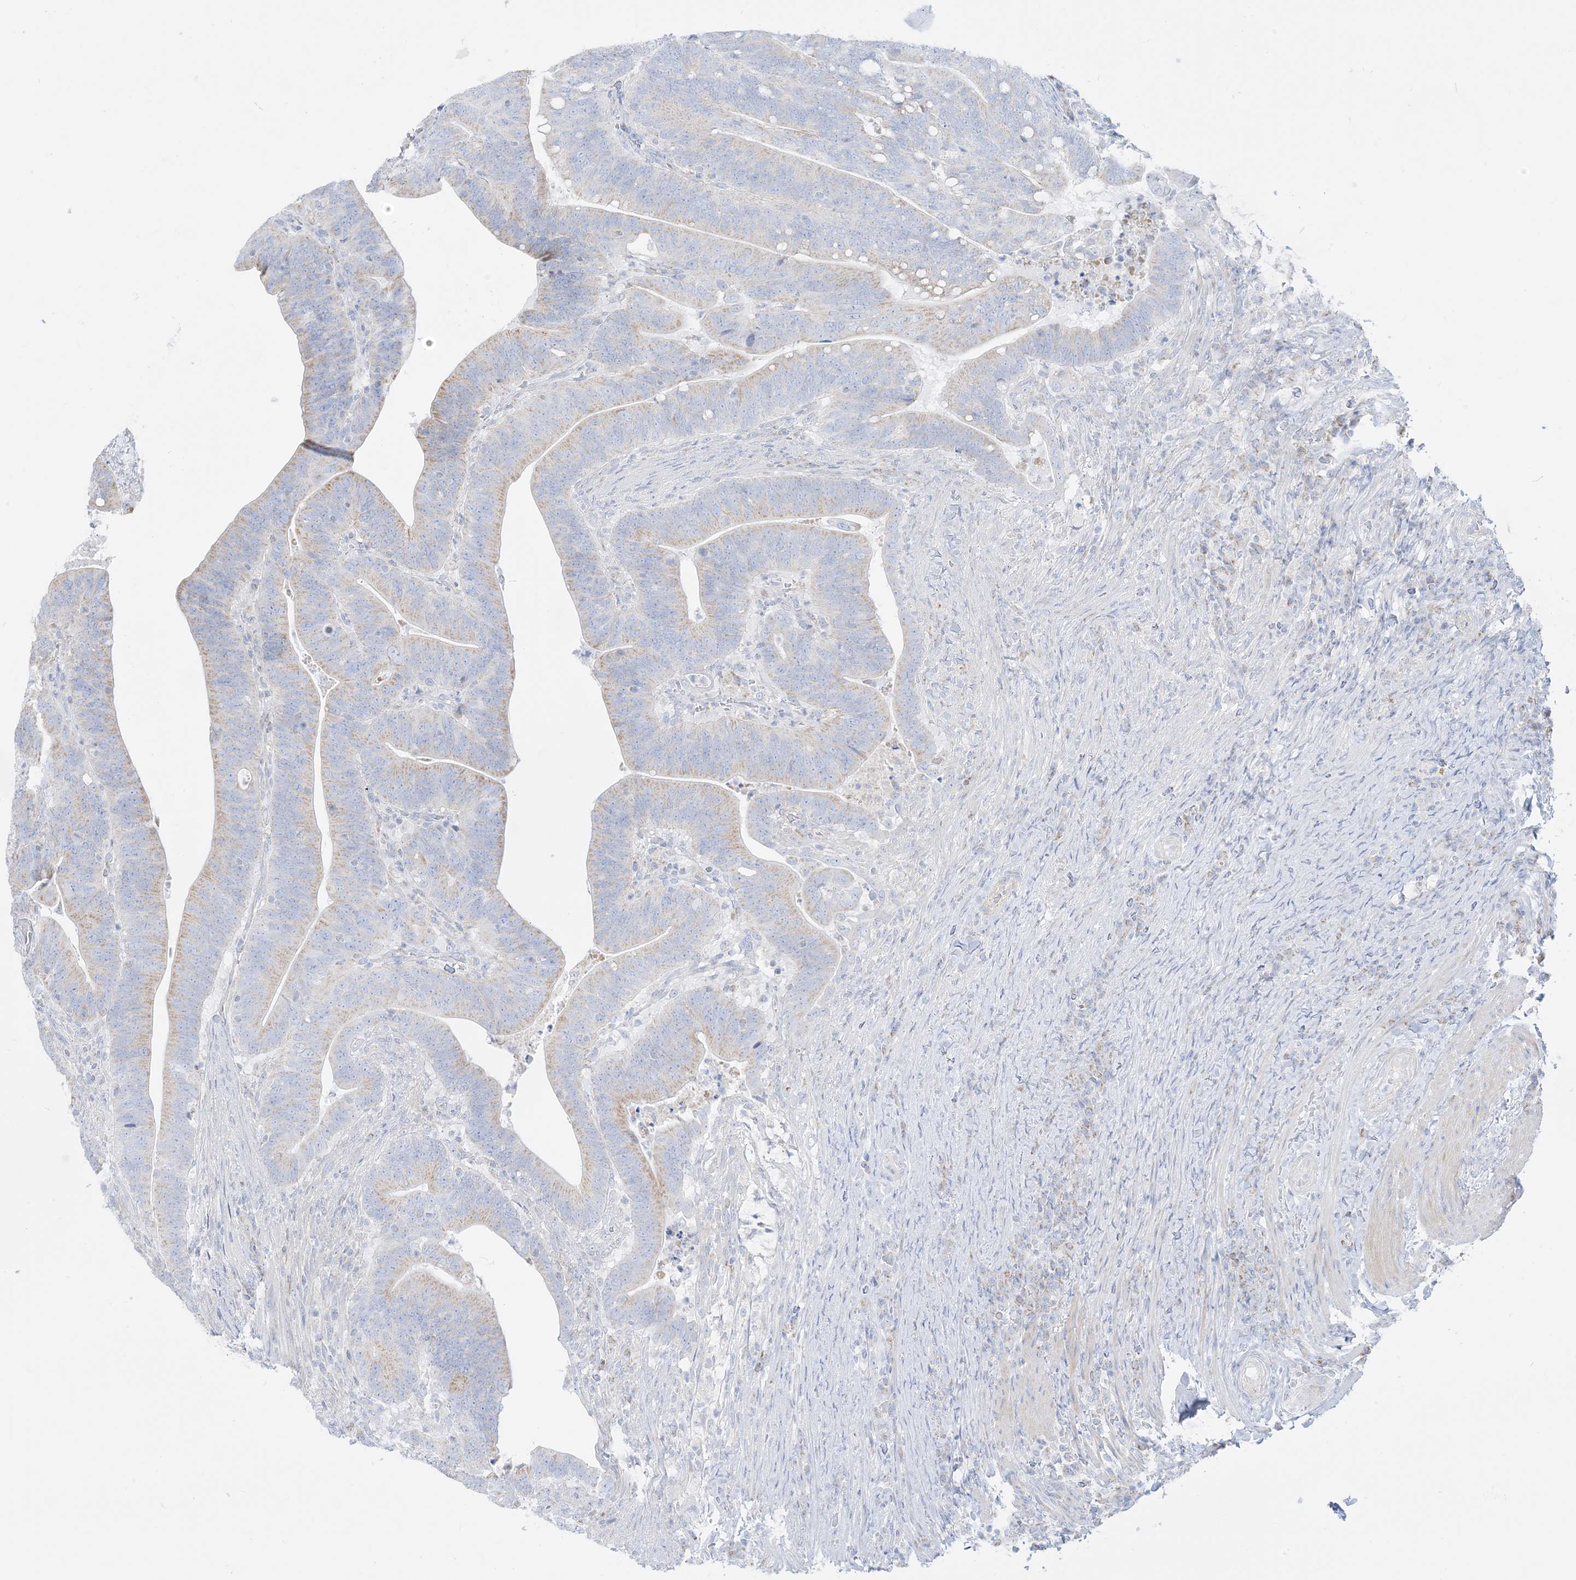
{"staining": {"intensity": "weak", "quantity": "<25%", "location": "cytoplasmic/membranous"}, "tissue": "colorectal cancer", "cell_type": "Tumor cells", "image_type": "cancer", "snomed": [{"axis": "morphology", "description": "Adenocarcinoma, NOS"}, {"axis": "topography", "description": "Colon"}], "caption": "IHC of colorectal cancer reveals no positivity in tumor cells.", "gene": "SLC26A3", "patient": {"sex": "female", "age": 66}}